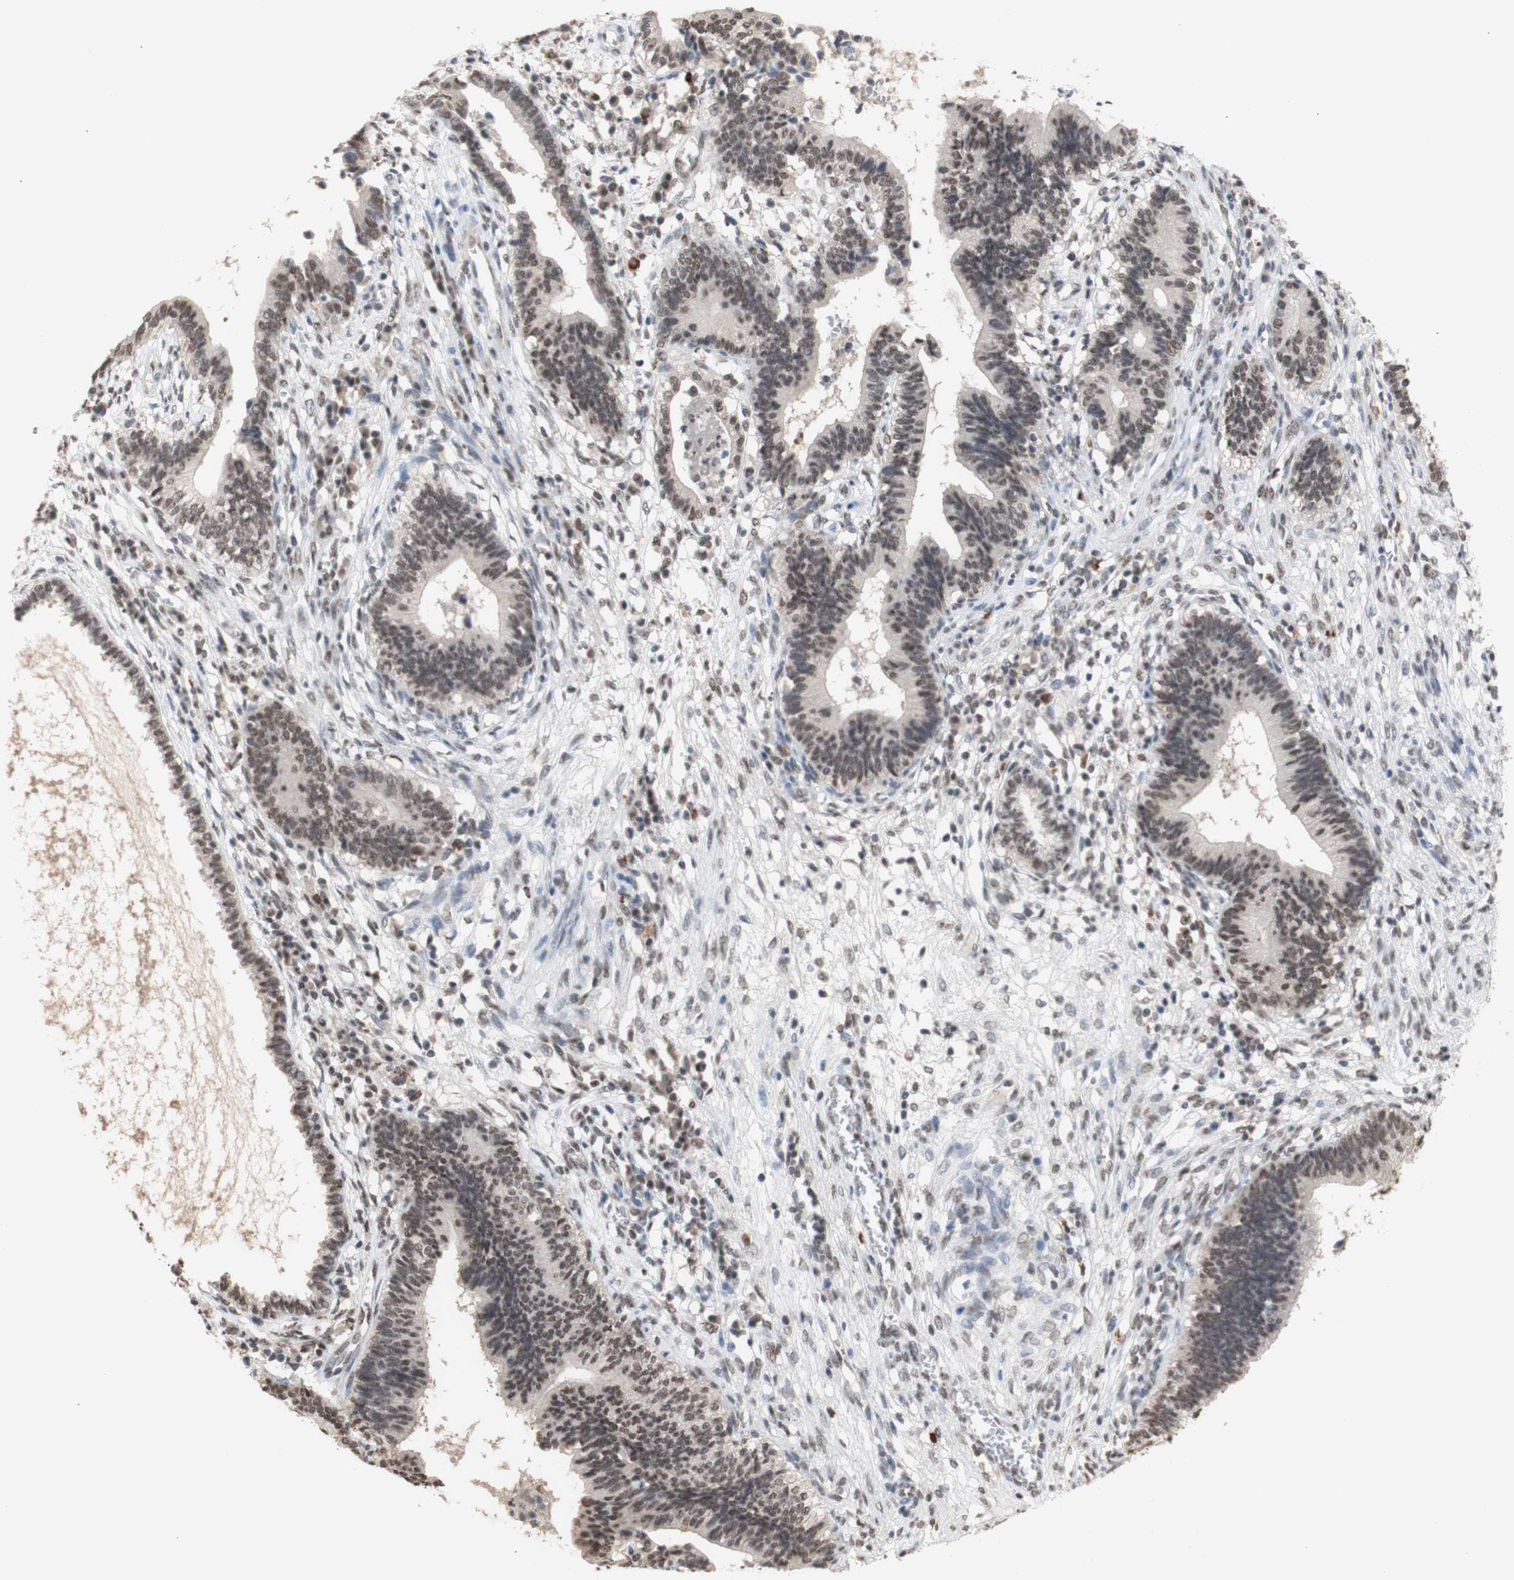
{"staining": {"intensity": "weak", "quantity": ">75%", "location": "nuclear"}, "tissue": "cervical cancer", "cell_type": "Tumor cells", "image_type": "cancer", "snomed": [{"axis": "morphology", "description": "Adenocarcinoma, NOS"}, {"axis": "topography", "description": "Cervix"}], "caption": "High-magnification brightfield microscopy of cervical adenocarcinoma stained with DAB (brown) and counterstained with hematoxylin (blue). tumor cells exhibit weak nuclear staining is identified in approximately>75% of cells.", "gene": "SFPQ", "patient": {"sex": "female", "age": 44}}